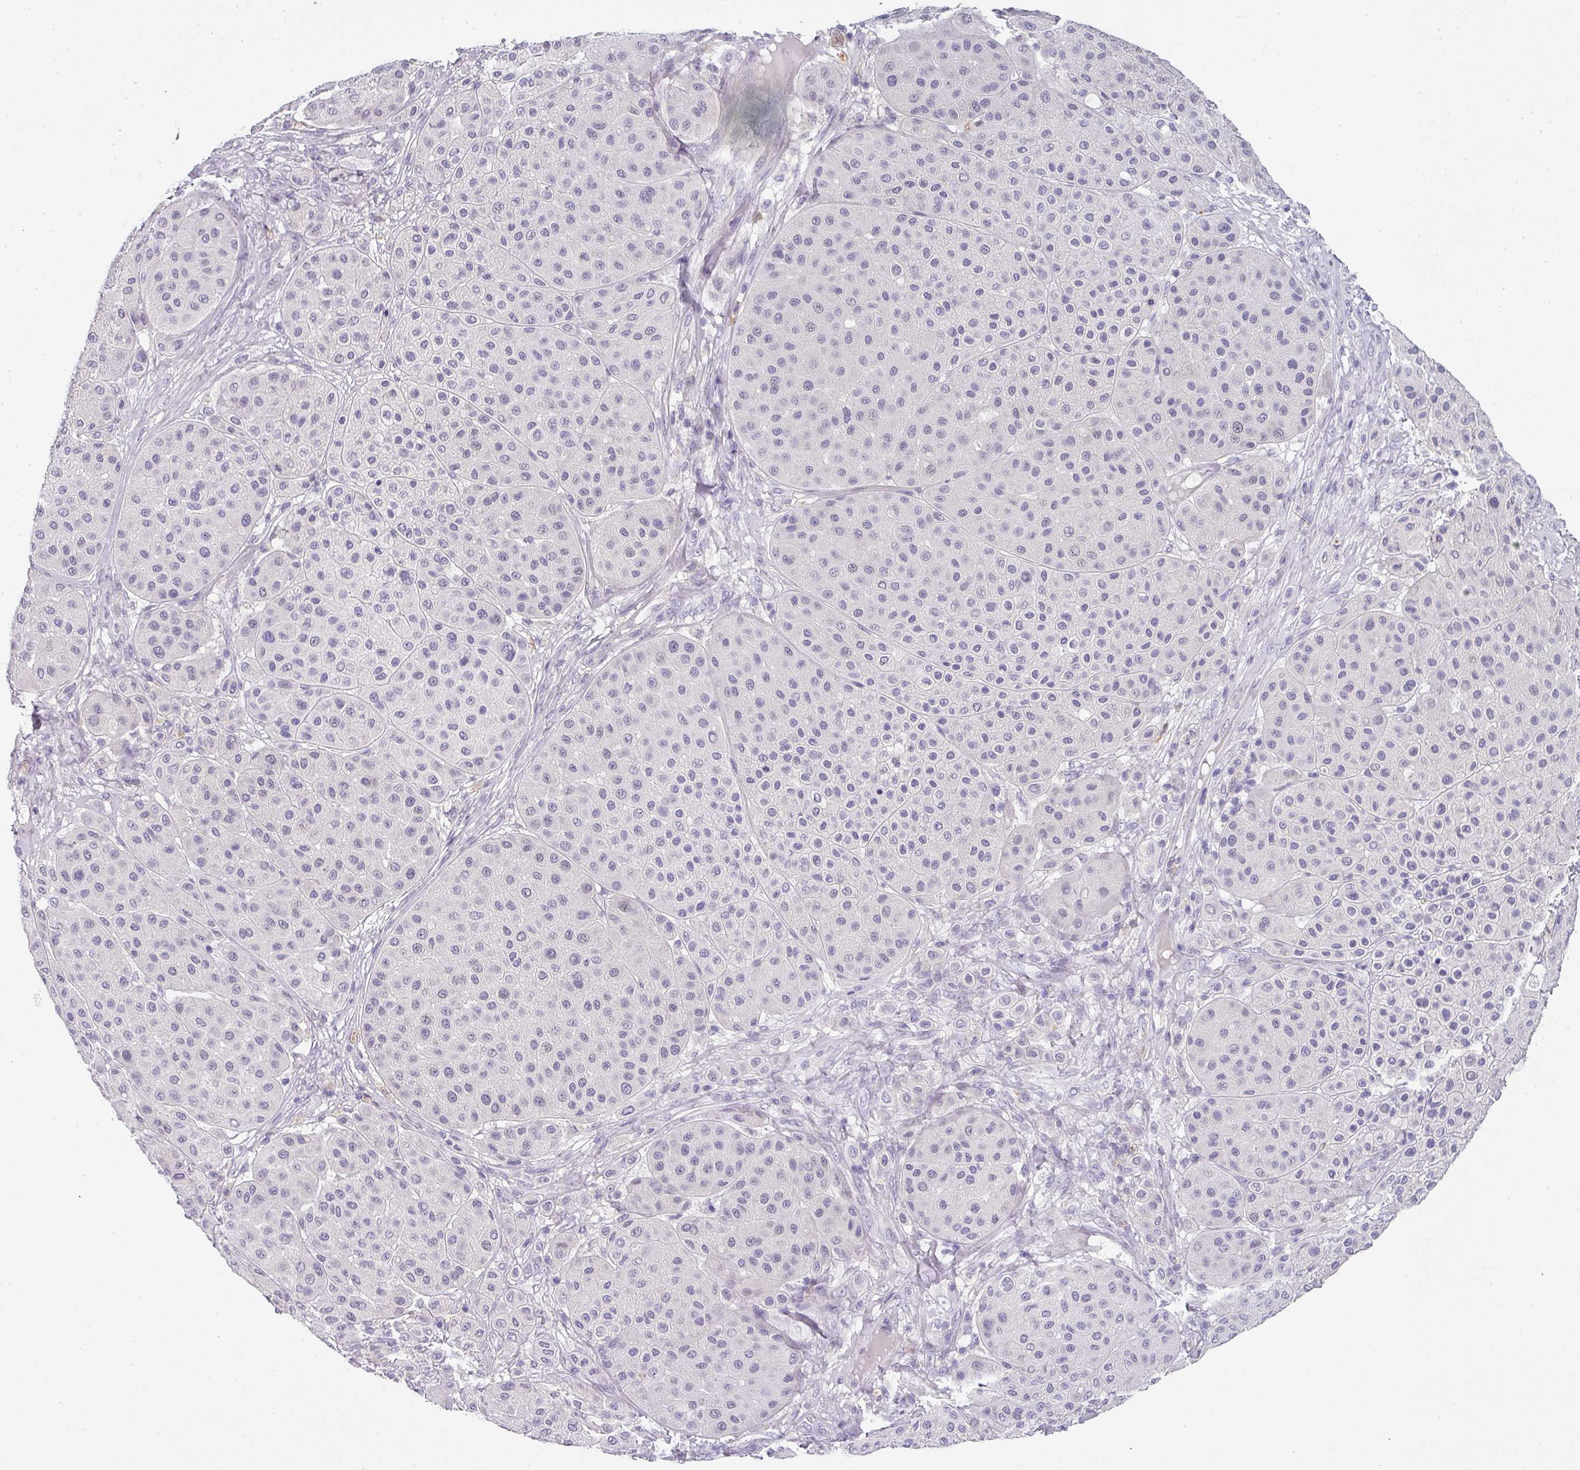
{"staining": {"intensity": "negative", "quantity": "none", "location": "none"}, "tissue": "melanoma", "cell_type": "Tumor cells", "image_type": "cancer", "snomed": [{"axis": "morphology", "description": "Malignant melanoma, Metastatic site"}, {"axis": "topography", "description": "Smooth muscle"}], "caption": "Tumor cells show no significant expression in melanoma. (Stains: DAB (3,3'-diaminobenzidine) immunohistochemistry (IHC) with hematoxylin counter stain, Microscopy: brightfield microscopy at high magnification).", "gene": "BTLA", "patient": {"sex": "male", "age": 41}}